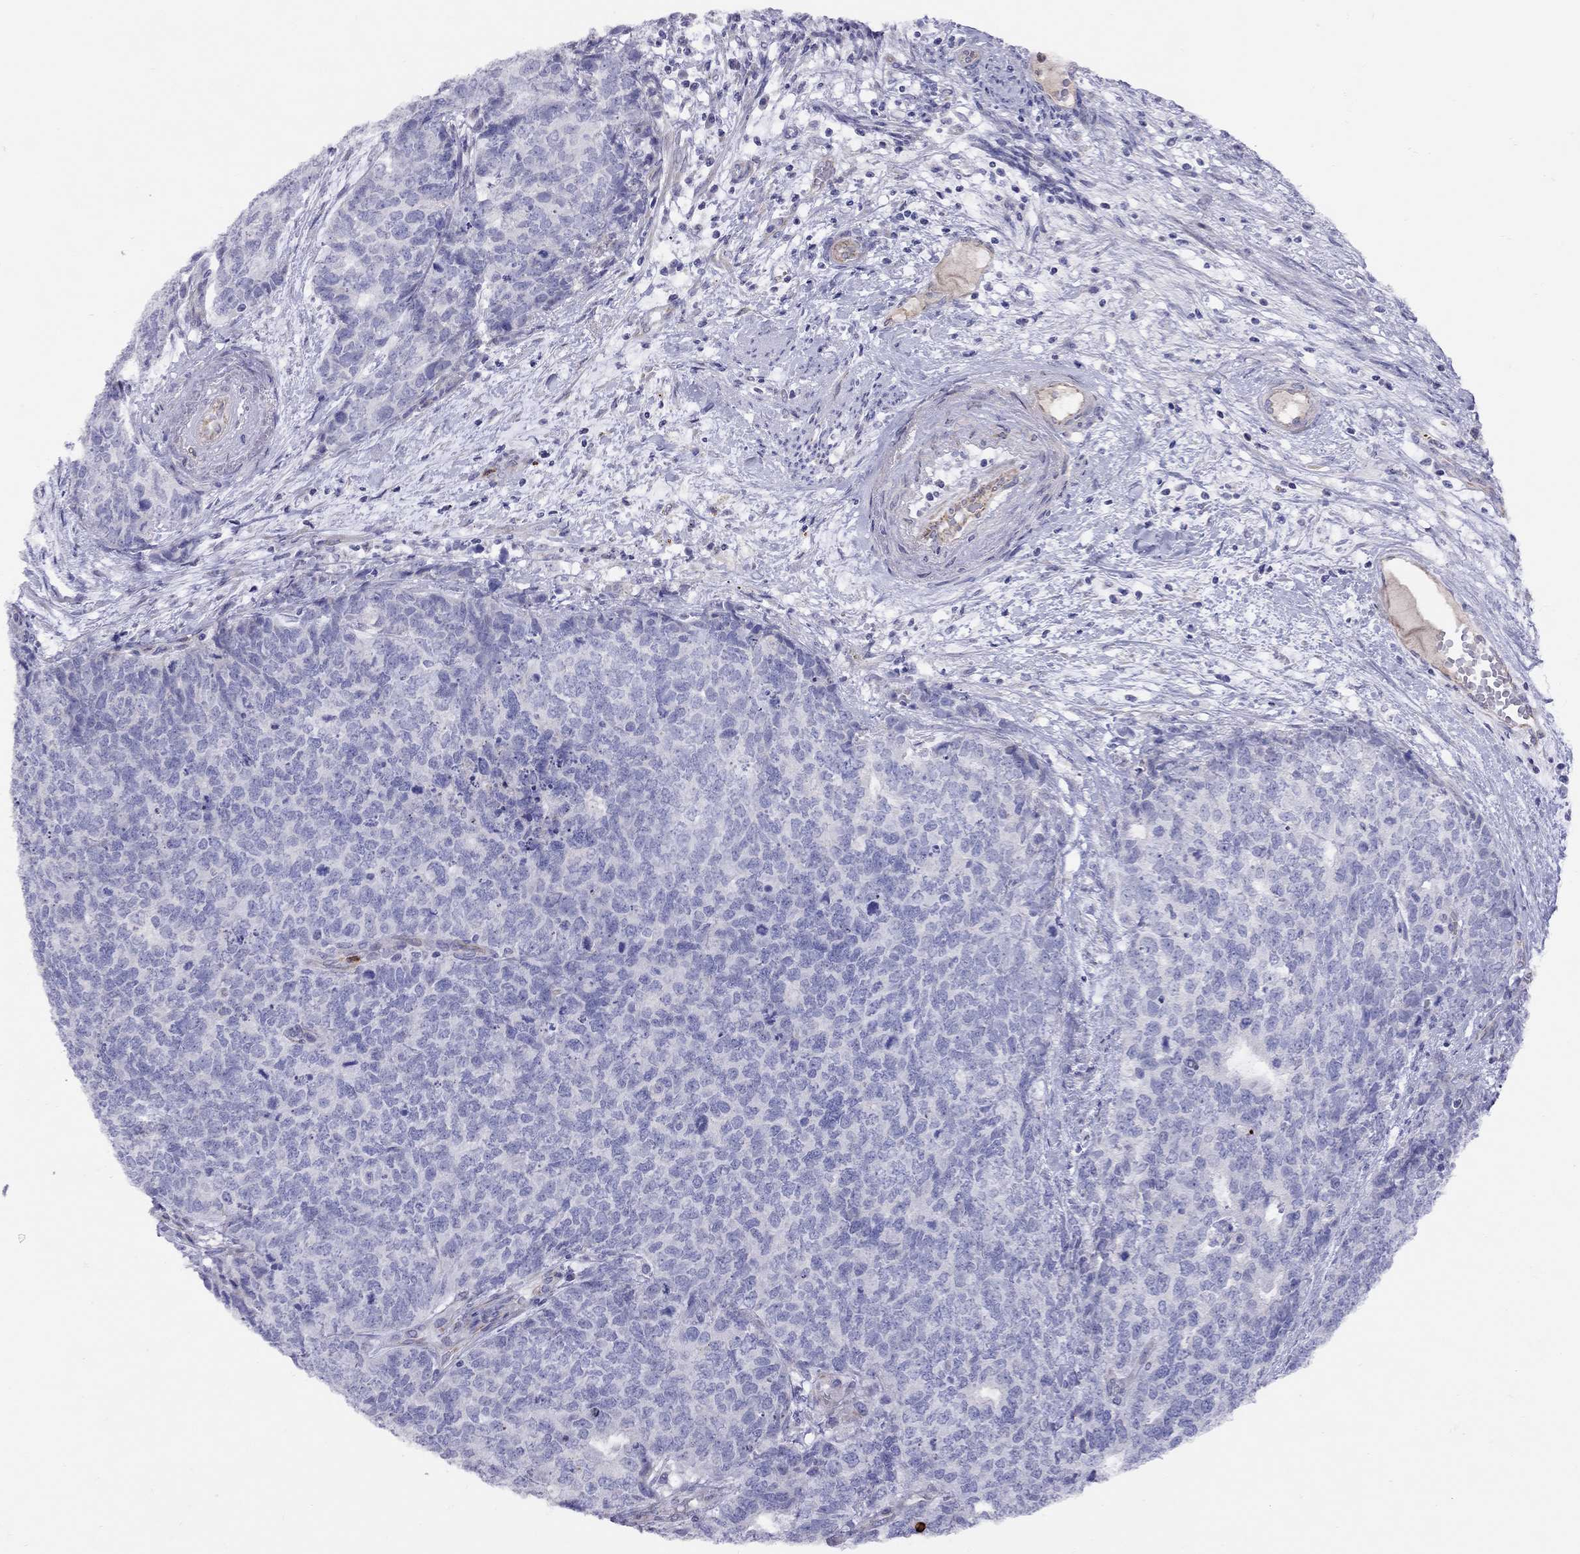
{"staining": {"intensity": "negative", "quantity": "none", "location": "none"}, "tissue": "cervical cancer", "cell_type": "Tumor cells", "image_type": "cancer", "snomed": [{"axis": "morphology", "description": "Squamous cell carcinoma, NOS"}, {"axis": "topography", "description": "Cervix"}], "caption": "DAB immunohistochemical staining of human cervical squamous cell carcinoma displays no significant positivity in tumor cells.", "gene": "SPINT4", "patient": {"sex": "female", "age": 63}}